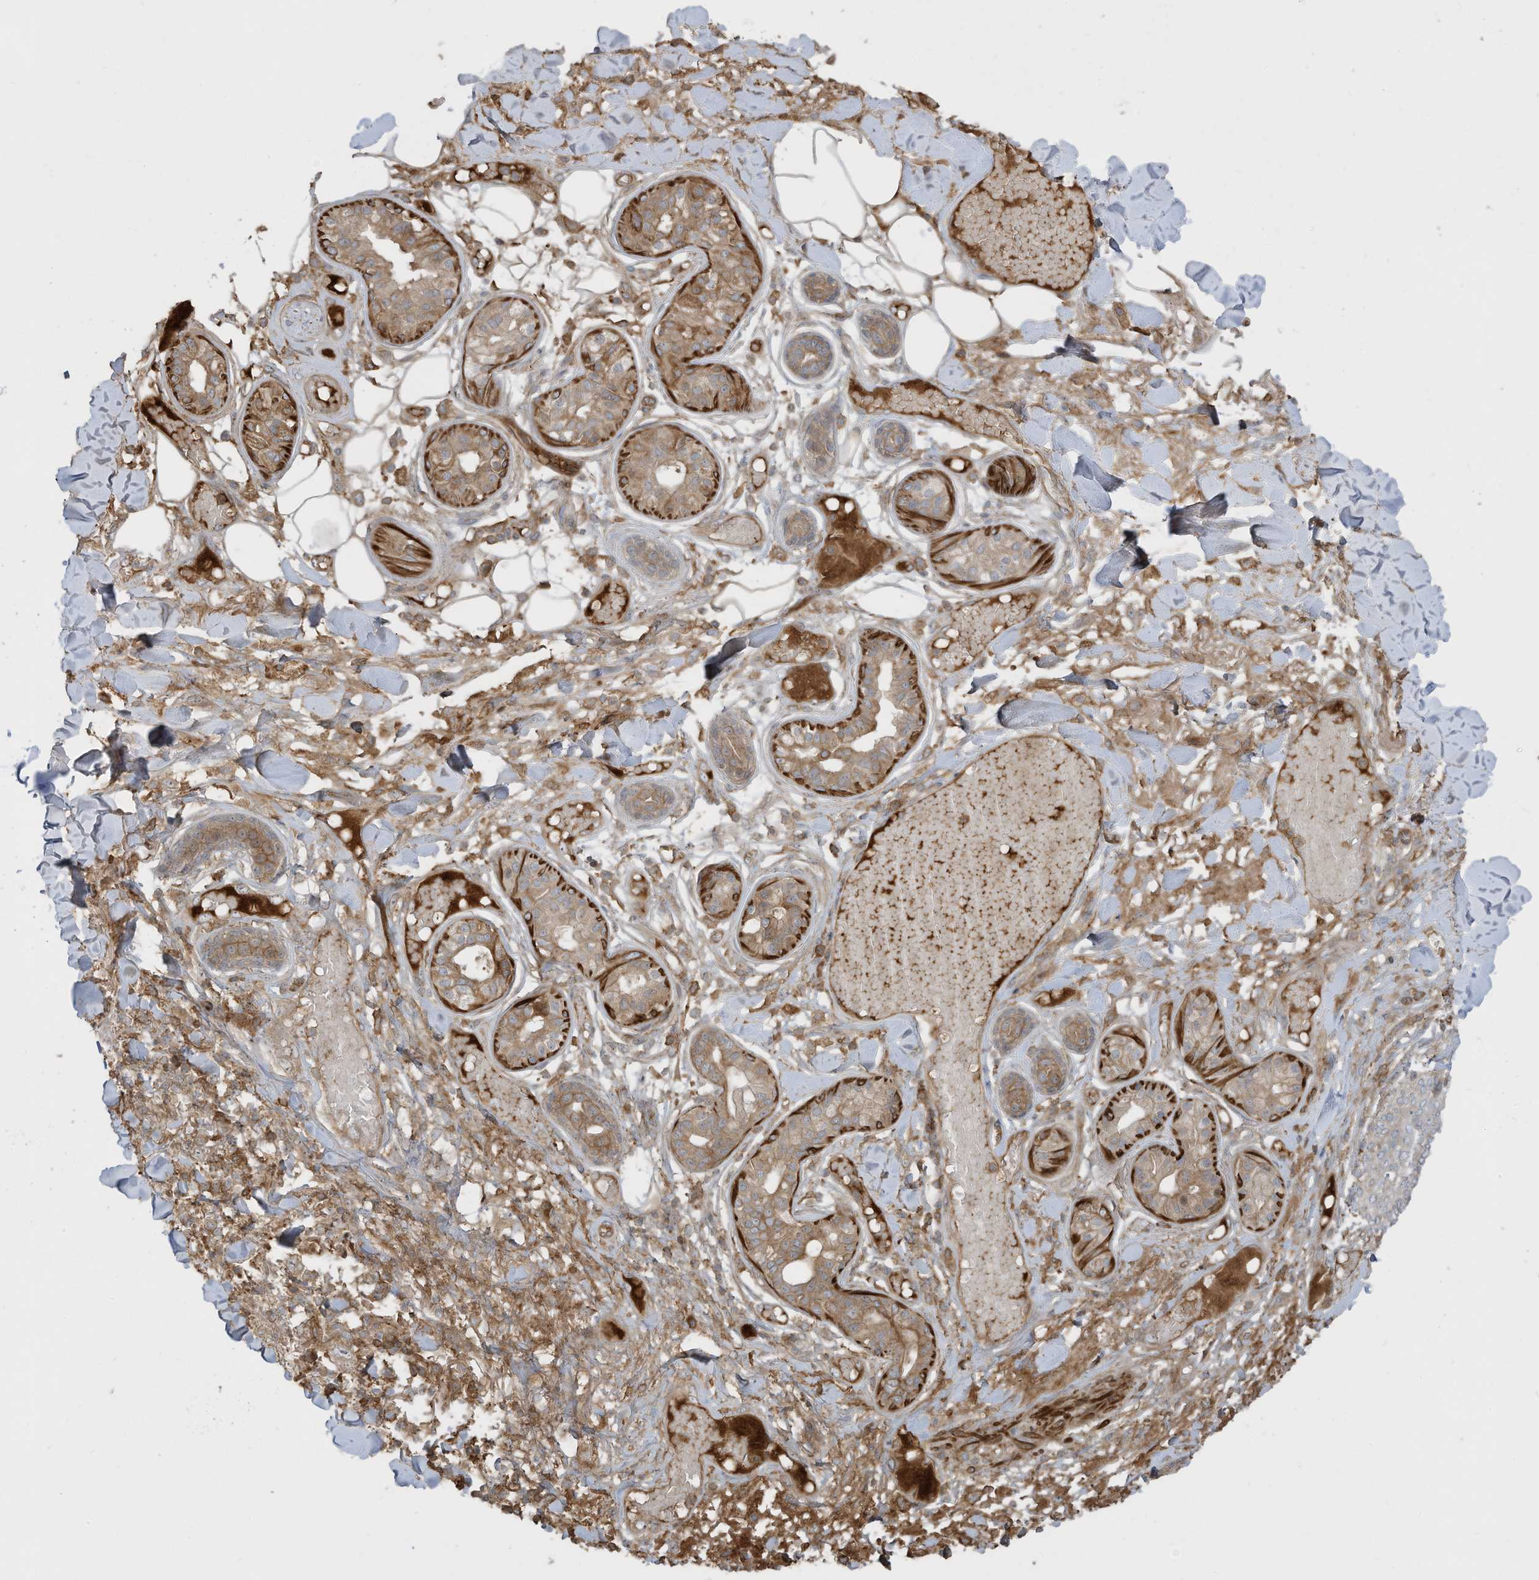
{"staining": {"intensity": "moderate", "quantity": ">75%", "location": "cytoplasmic/membranous"}, "tissue": "skin cancer", "cell_type": "Tumor cells", "image_type": "cancer", "snomed": [{"axis": "morphology", "description": "Squamous cell carcinoma, NOS"}, {"axis": "topography", "description": "Skin"}], "caption": "Protein expression analysis of skin cancer (squamous cell carcinoma) displays moderate cytoplasmic/membranous staining in approximately >75% of tumor cells.", "gene": "ENTR1", "patient": {"sex": "female", "age": 88}}